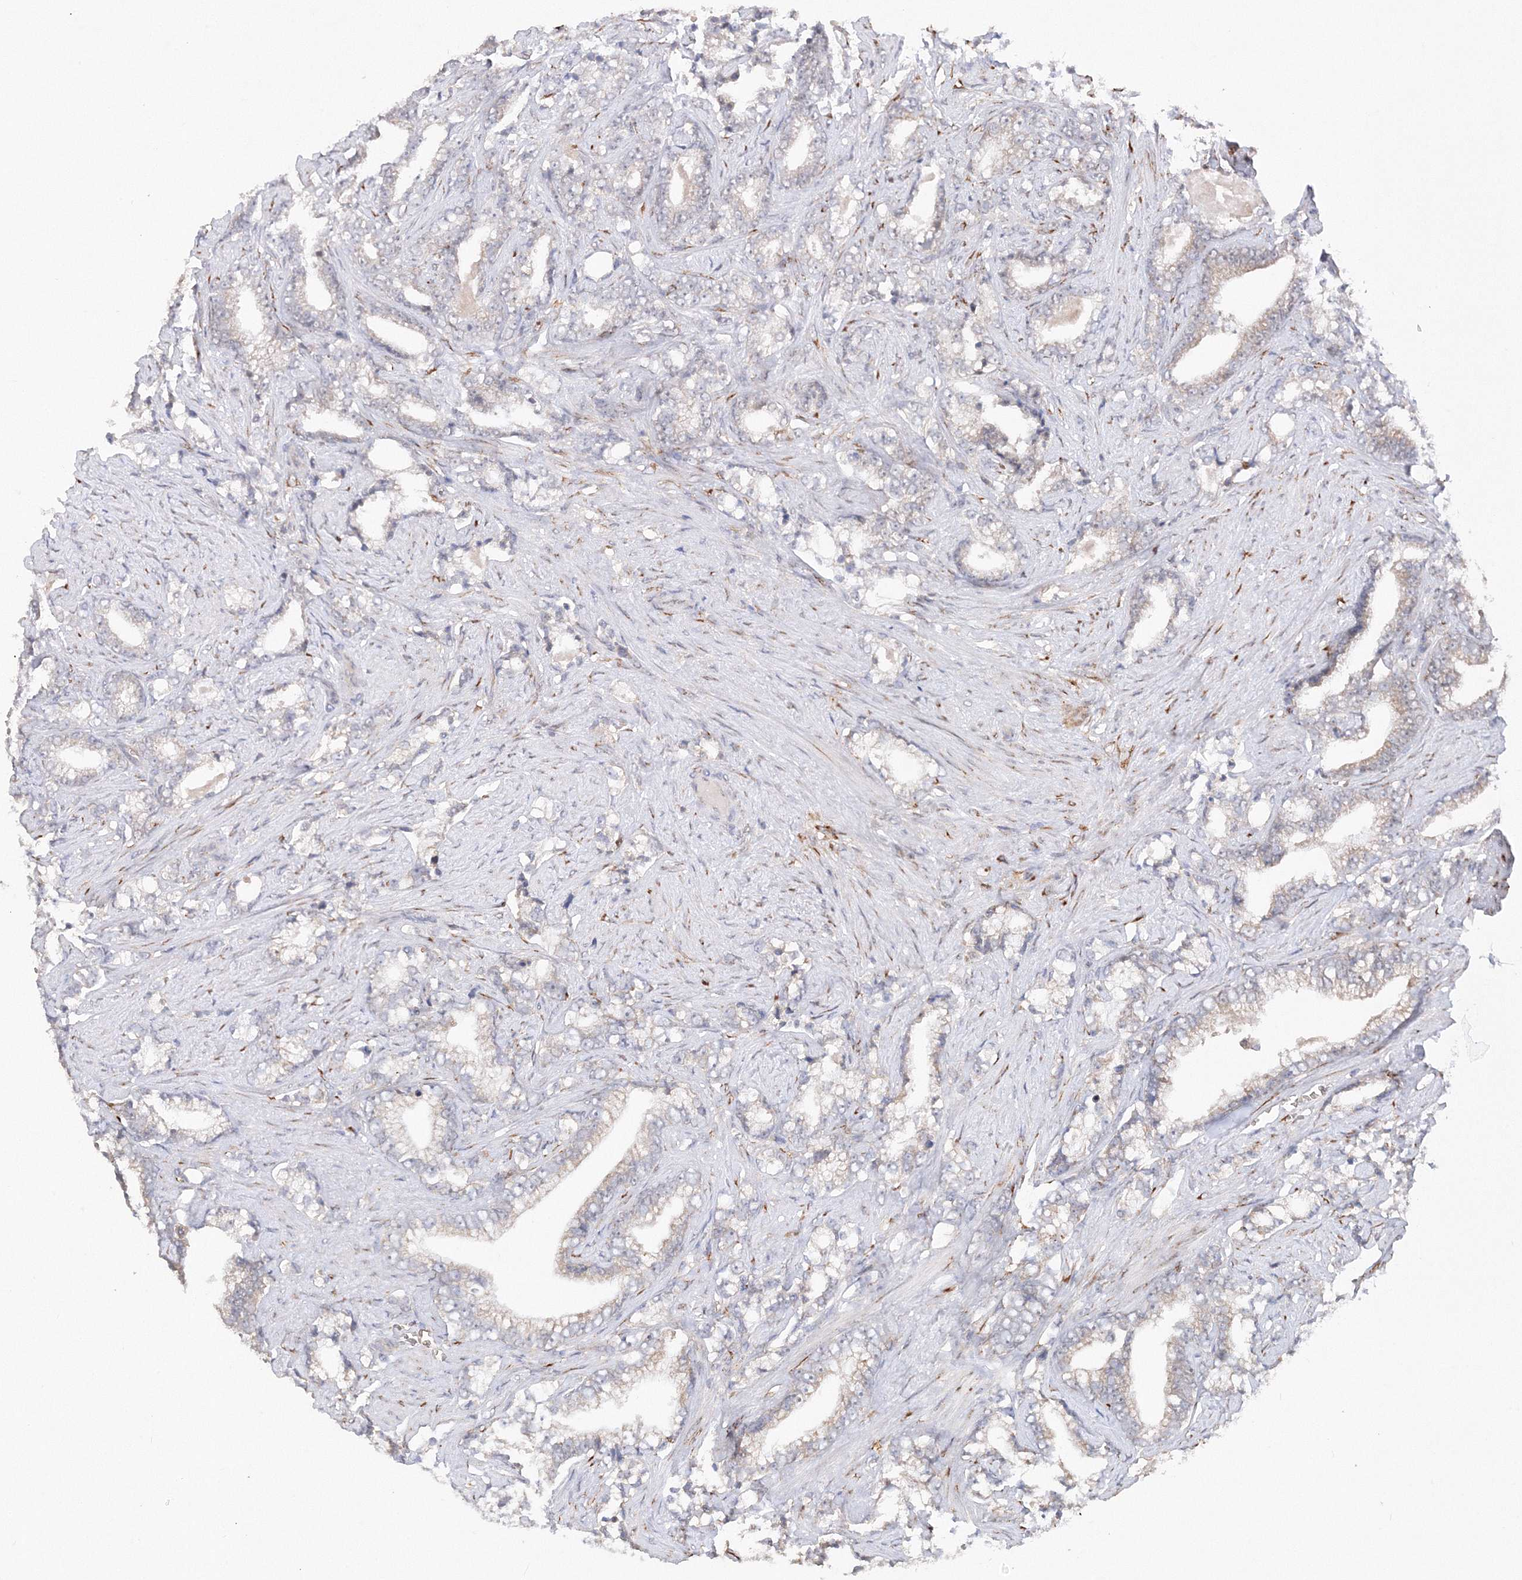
{"staining": {"intensity": "weak", "quantity": "25%-75%", "location": "cytoplasmic/membranous"}, "tissue": "prostate cancer", "cell_type": "Tumor cells", "image_type": "cancer", "snomed": [{"axis": "morphology", "description": "Adenocarcinoma, High grade"}, {"axis": "topography", "description": "Prostate and seminal vesicle, NOS"}], "caption": "Brown immunohistochemical staining in human adenocarcinoma (high-grade) (prostate) demonstrates weak cytoplasmic/membranous staining in about 25%-75% of tumor cells. Nuclei are stained in blue.", "gene": "DIS3L2", "patient": {"sex": "male", "age": 67}}